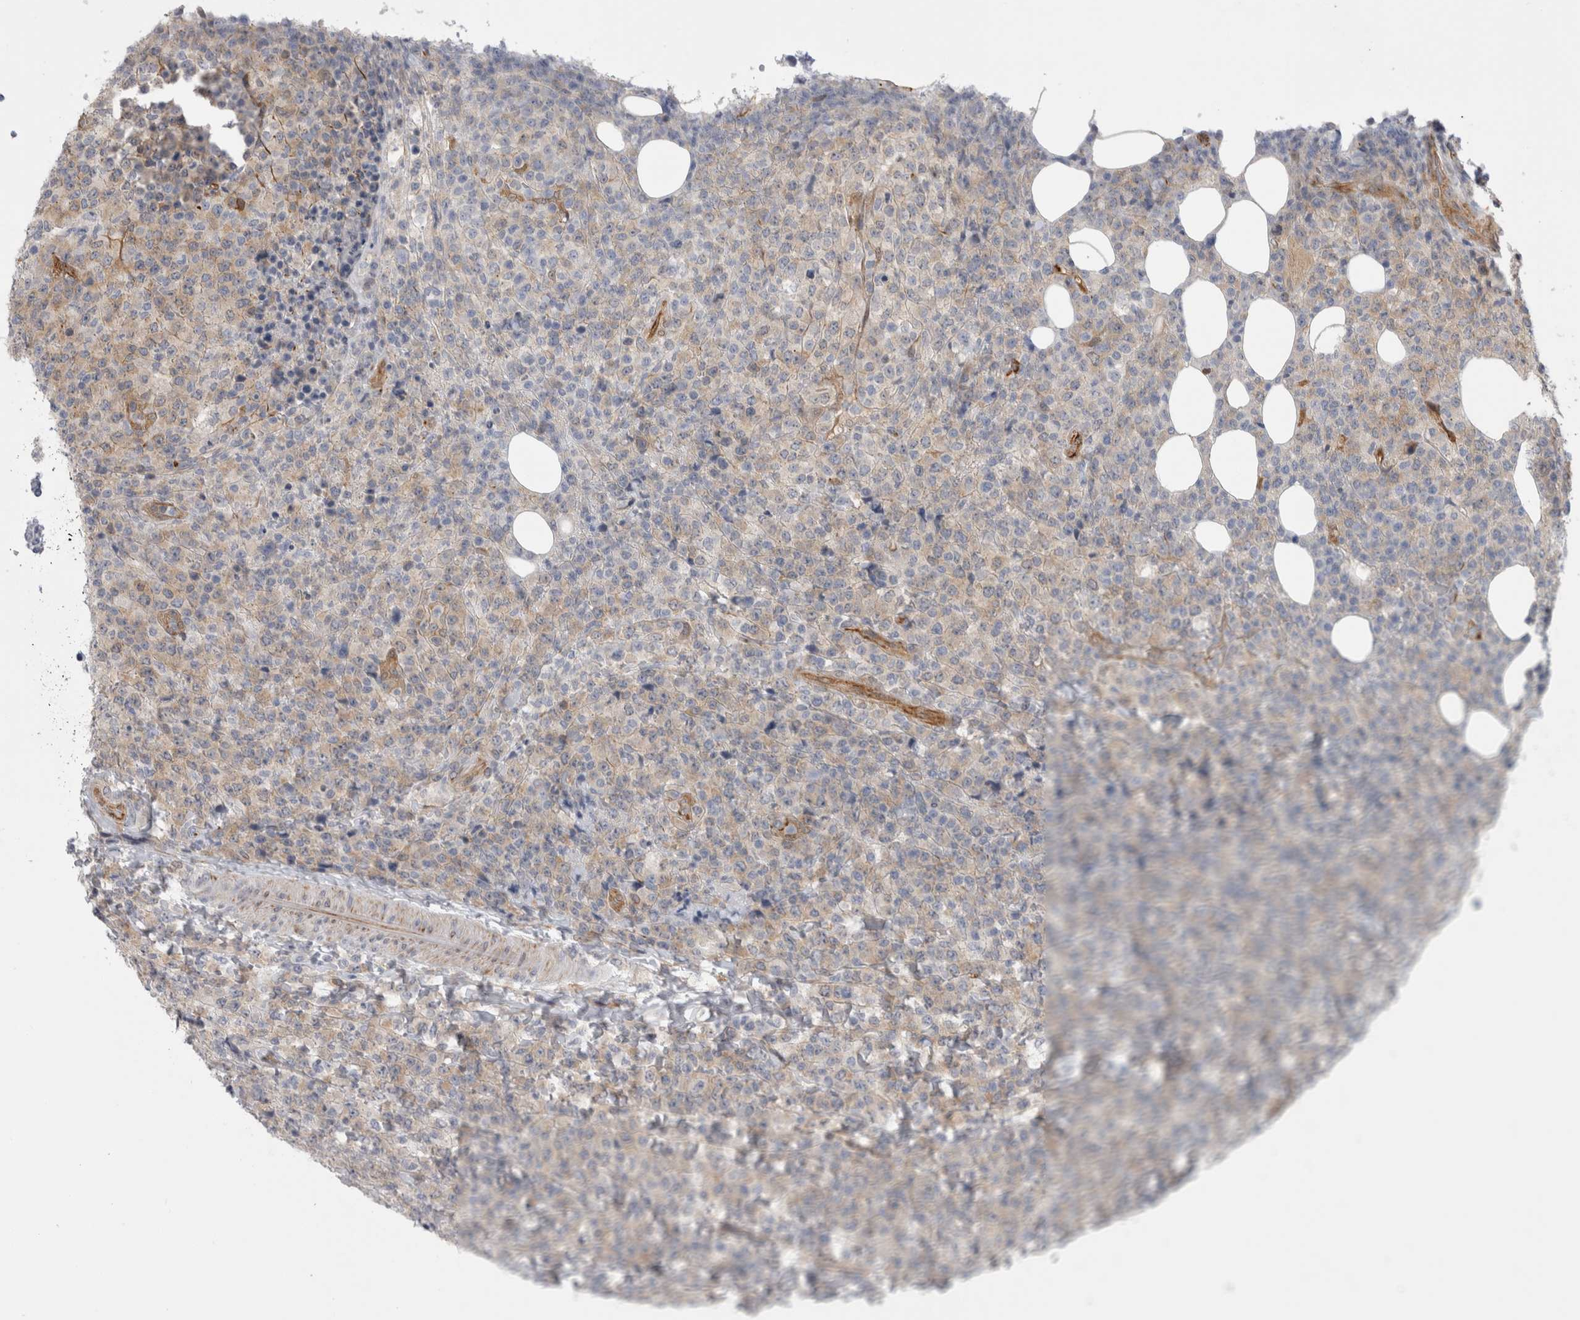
{"staining": {"intensity": "negative", "quantity": "none", "location": "none"}, "tissue": "lymphoma", "cell_type": "Tumor cells", "image_type": "cancer", "snomed": [{"axis": "morphology", "description": "Malignant lymphoma, non-Hodgkin's type, High grade"}, {"axis": "topography", "description": "Lymph node"}], "caption": "Histopathology image shows no significant protein staining in tumor cells of lymphoma.", "gene": "ACOT7", "patient": {"sex": "male", "age": 13}}